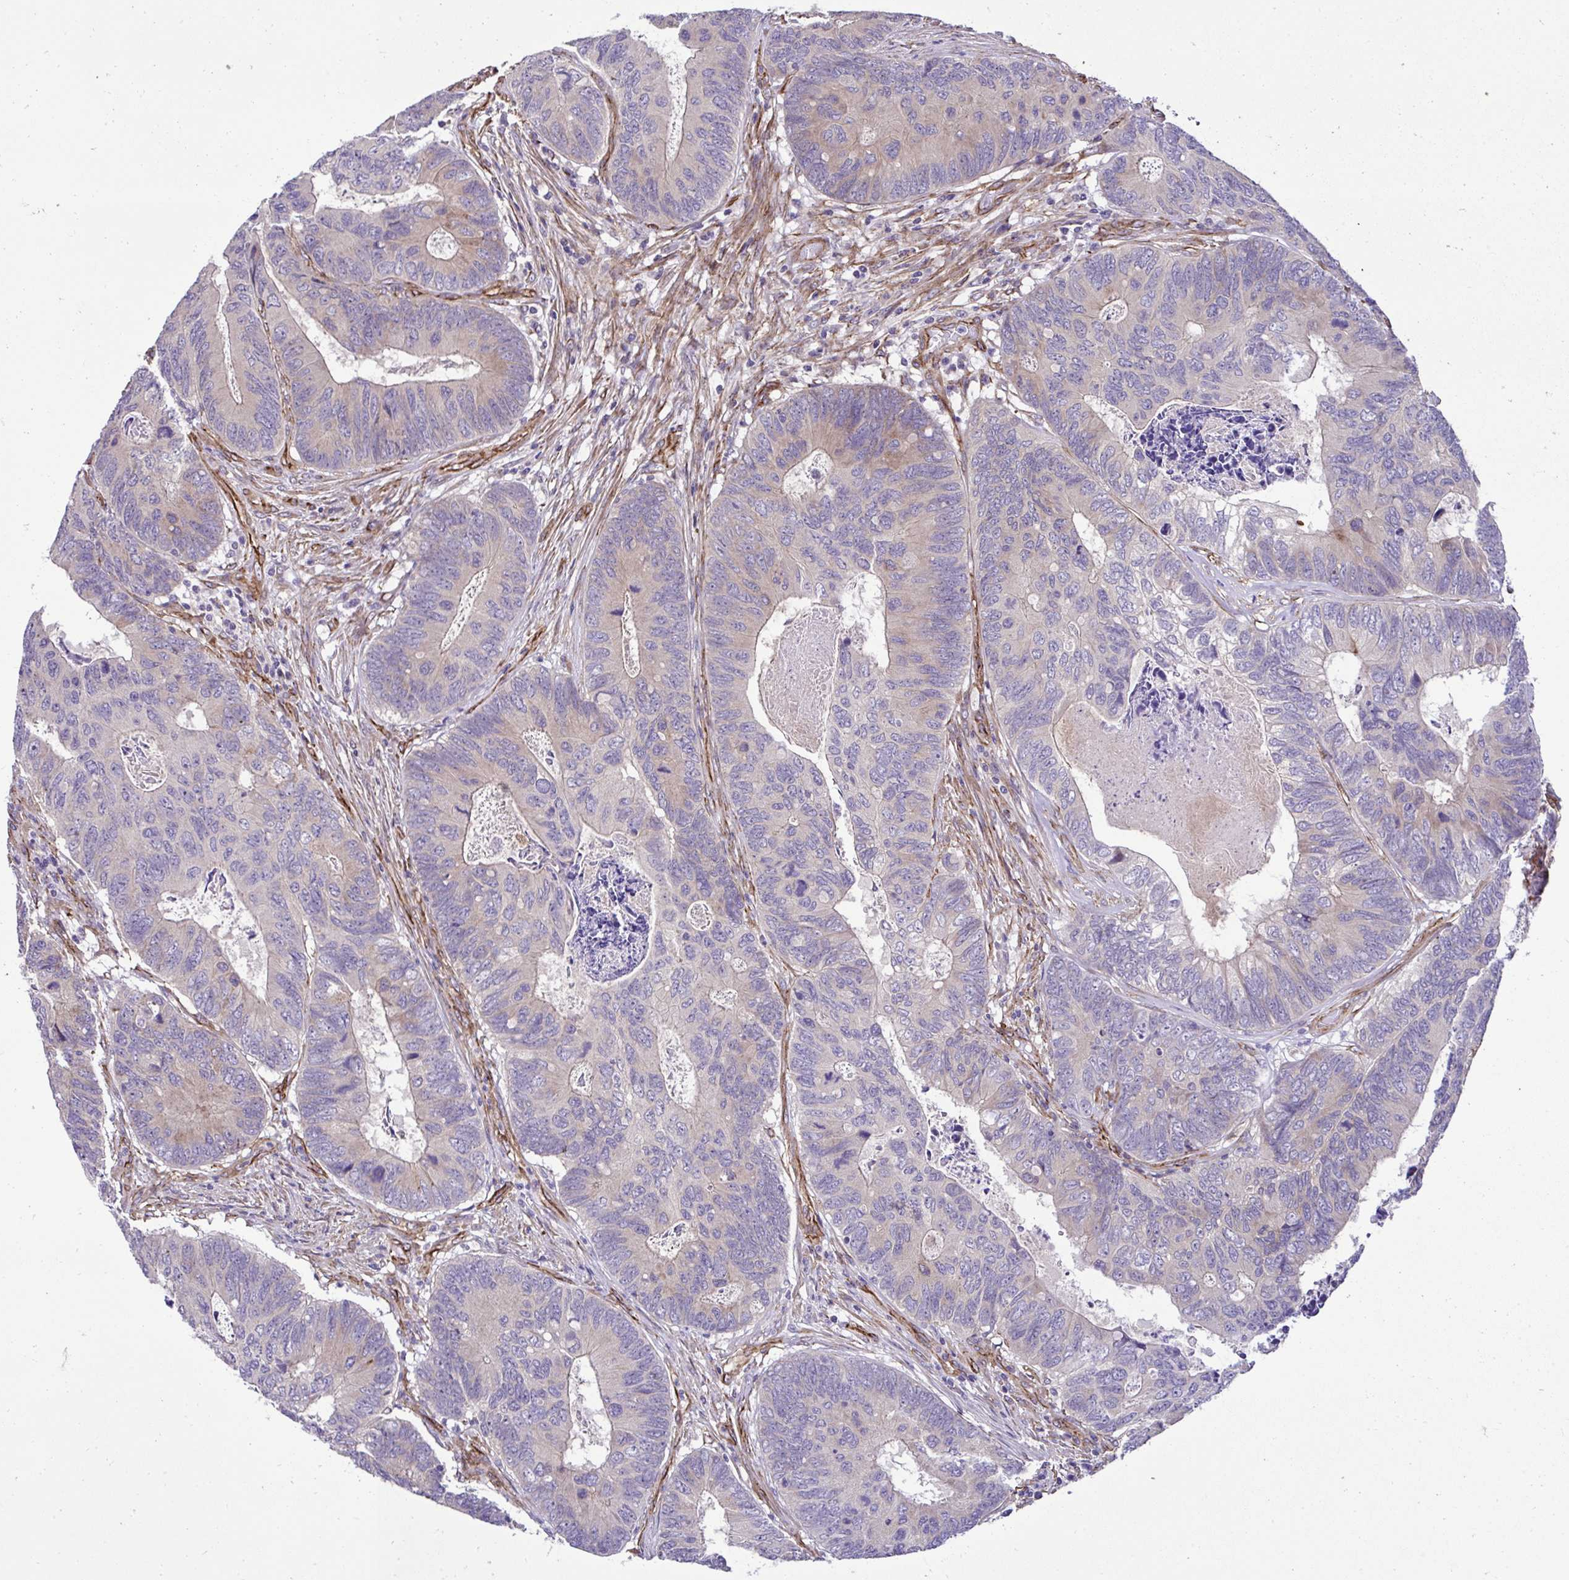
{"staining": {"intensity": "weak", "quantity": "<25%", "location": "cytoplasmic/membranous"}, "tissue": "colorectal cancer", "cell_type": "Tumor cells", "image_type": "cancer", "snomed": [{"axis": "morphology", "description": "Adenocarcinoma, NOS"}, {"axis": "topography", "description": "Colon"}], "caption": "This is an immunohistochemistry image of human colorectal cancer. There is no staining in tumor cells.", "gene": "TRIM52", "patient": {"sex": "female", "age": 67}}